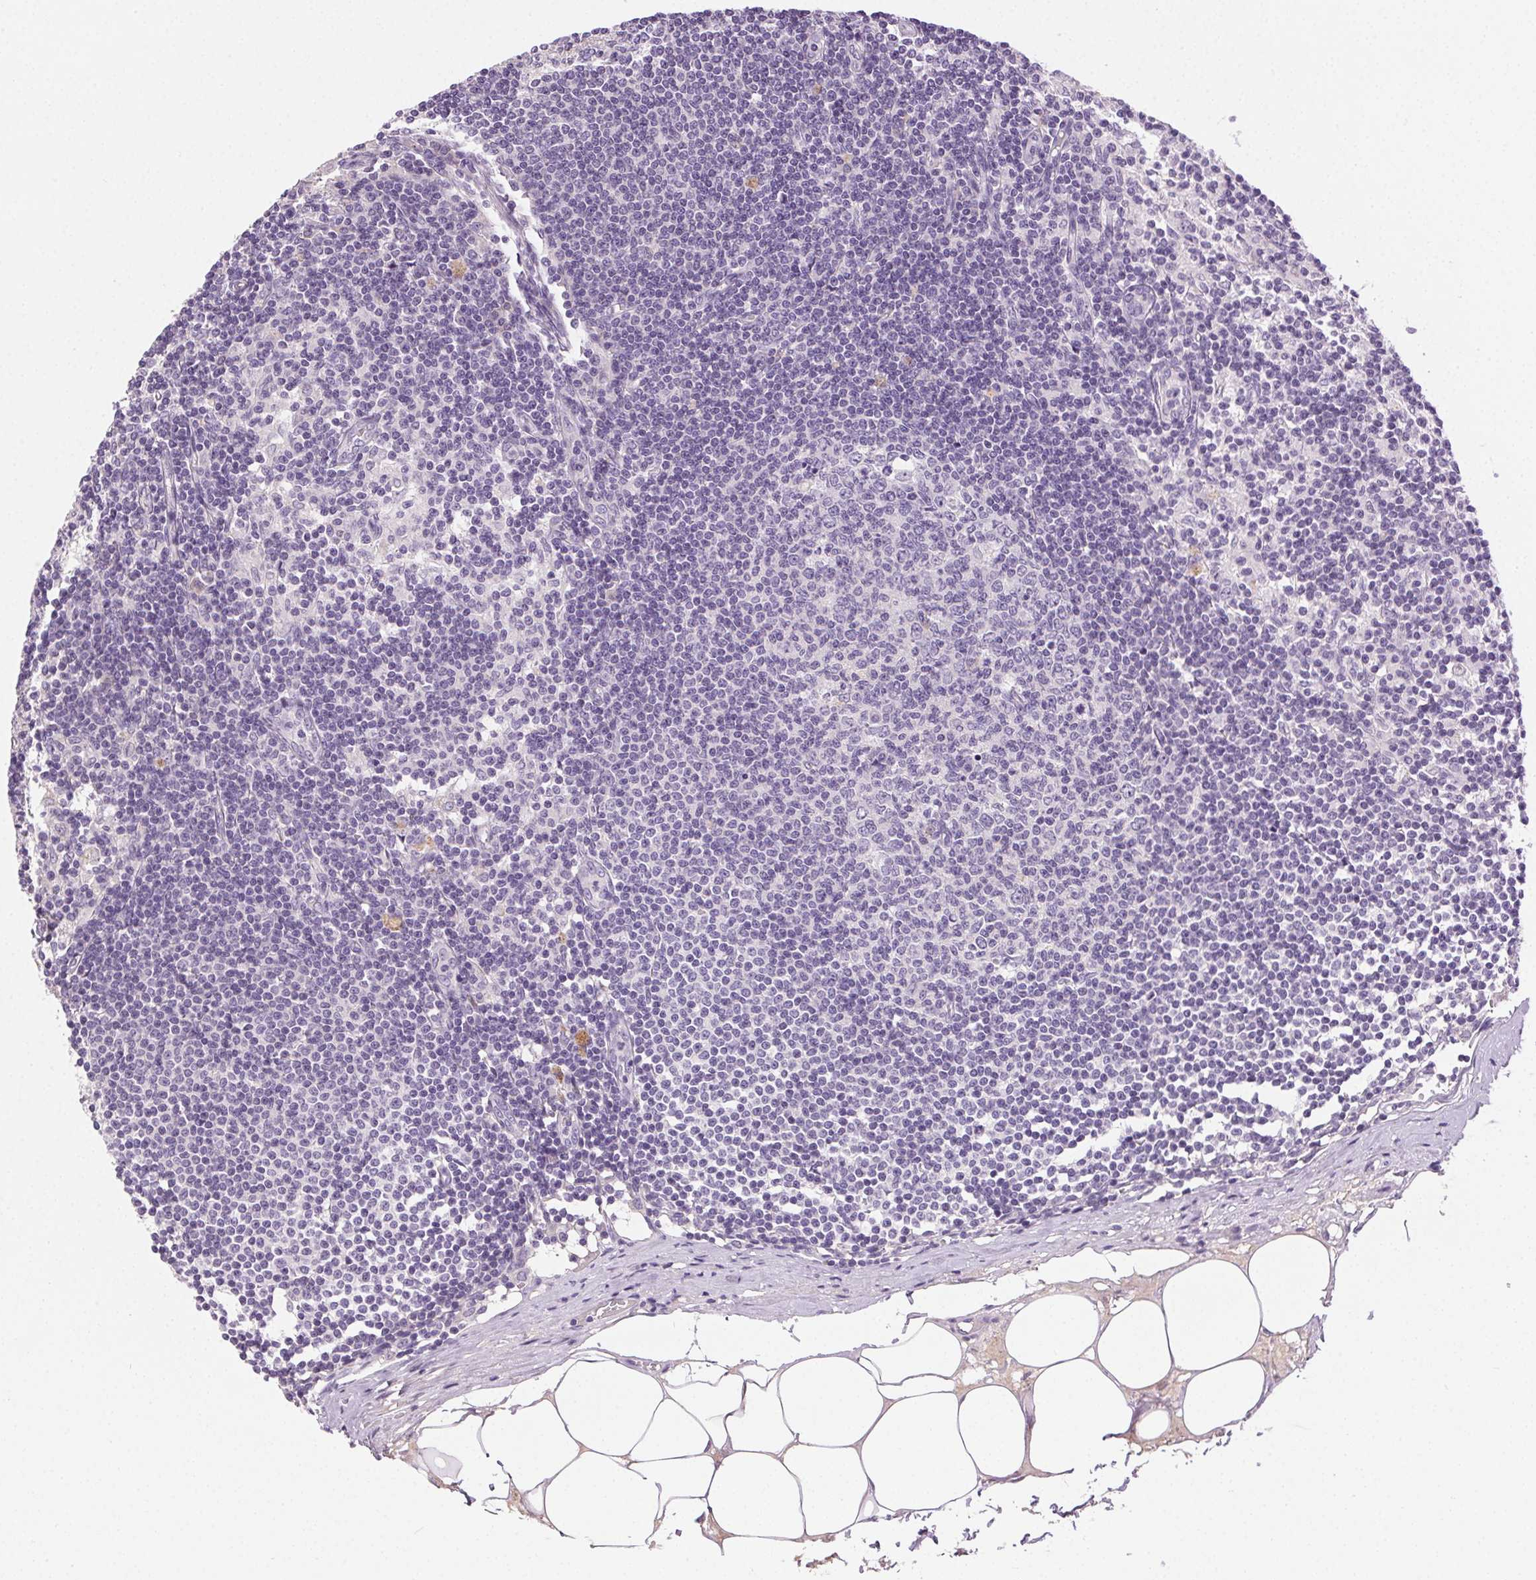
{"staining": {"intensity": "negative", "quantity": "none", "location": "none"}, "tissue": "lymph node", "cell_type": "Germinal center cells", "image_type": "normal", "snomed": [{"axis": "morphology", "description": "Normal tissue, NOS"}, {"axis": "topography", "description": "Lymph node"}], "caption": "There is no significant positivity in germinal center cells of lymph node. (DAB (3,3'-diaminobenzidine) IHC with hematoxylin counter stain).", "gene": "BPIFB2", "patient": {"sex": "female", "age": 69}}